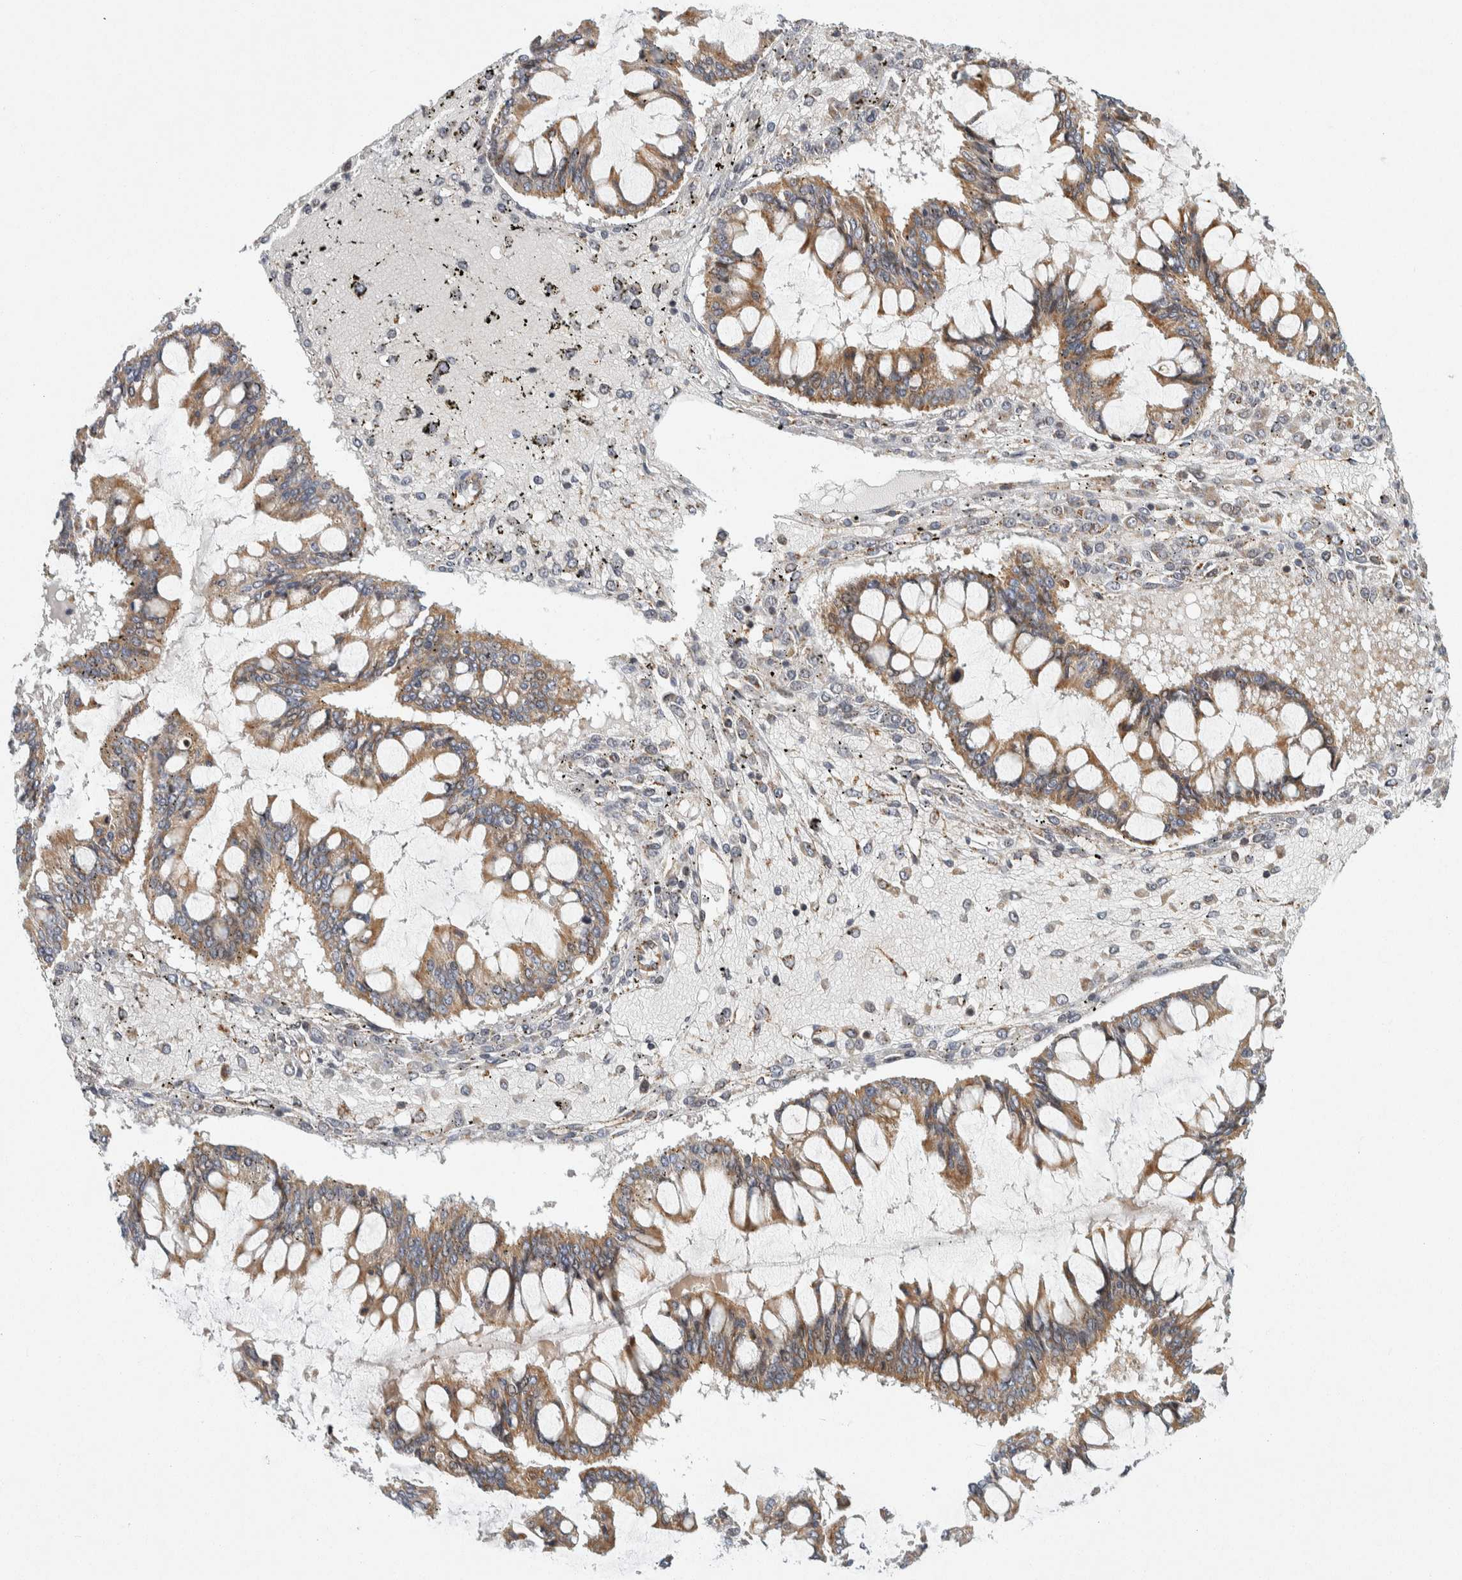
{"staining": {"intensity": "moderate", "quantity": ">75%", "location": "cytoplasmic/membranous"}, "tissue": "ovarian cancer", "cell_type": "Tumor cells", "image_type": "cancer", "snomed": [{"axis": "morphology", "description": "Cystadenocarcinoma, mucinous, NOS"}, {"axis": "topography", "description": "Ovary"}], "caption": "There is medium levels of moderate cytoplasmic/membranous expression in tumor cells of ovarian cancer (mucinous cystadenocarcinoma), as demonstrated by immunohistochemical staining (brown color).", "gene": "AFP", "patient": {"sex": "female", "age": 73}}